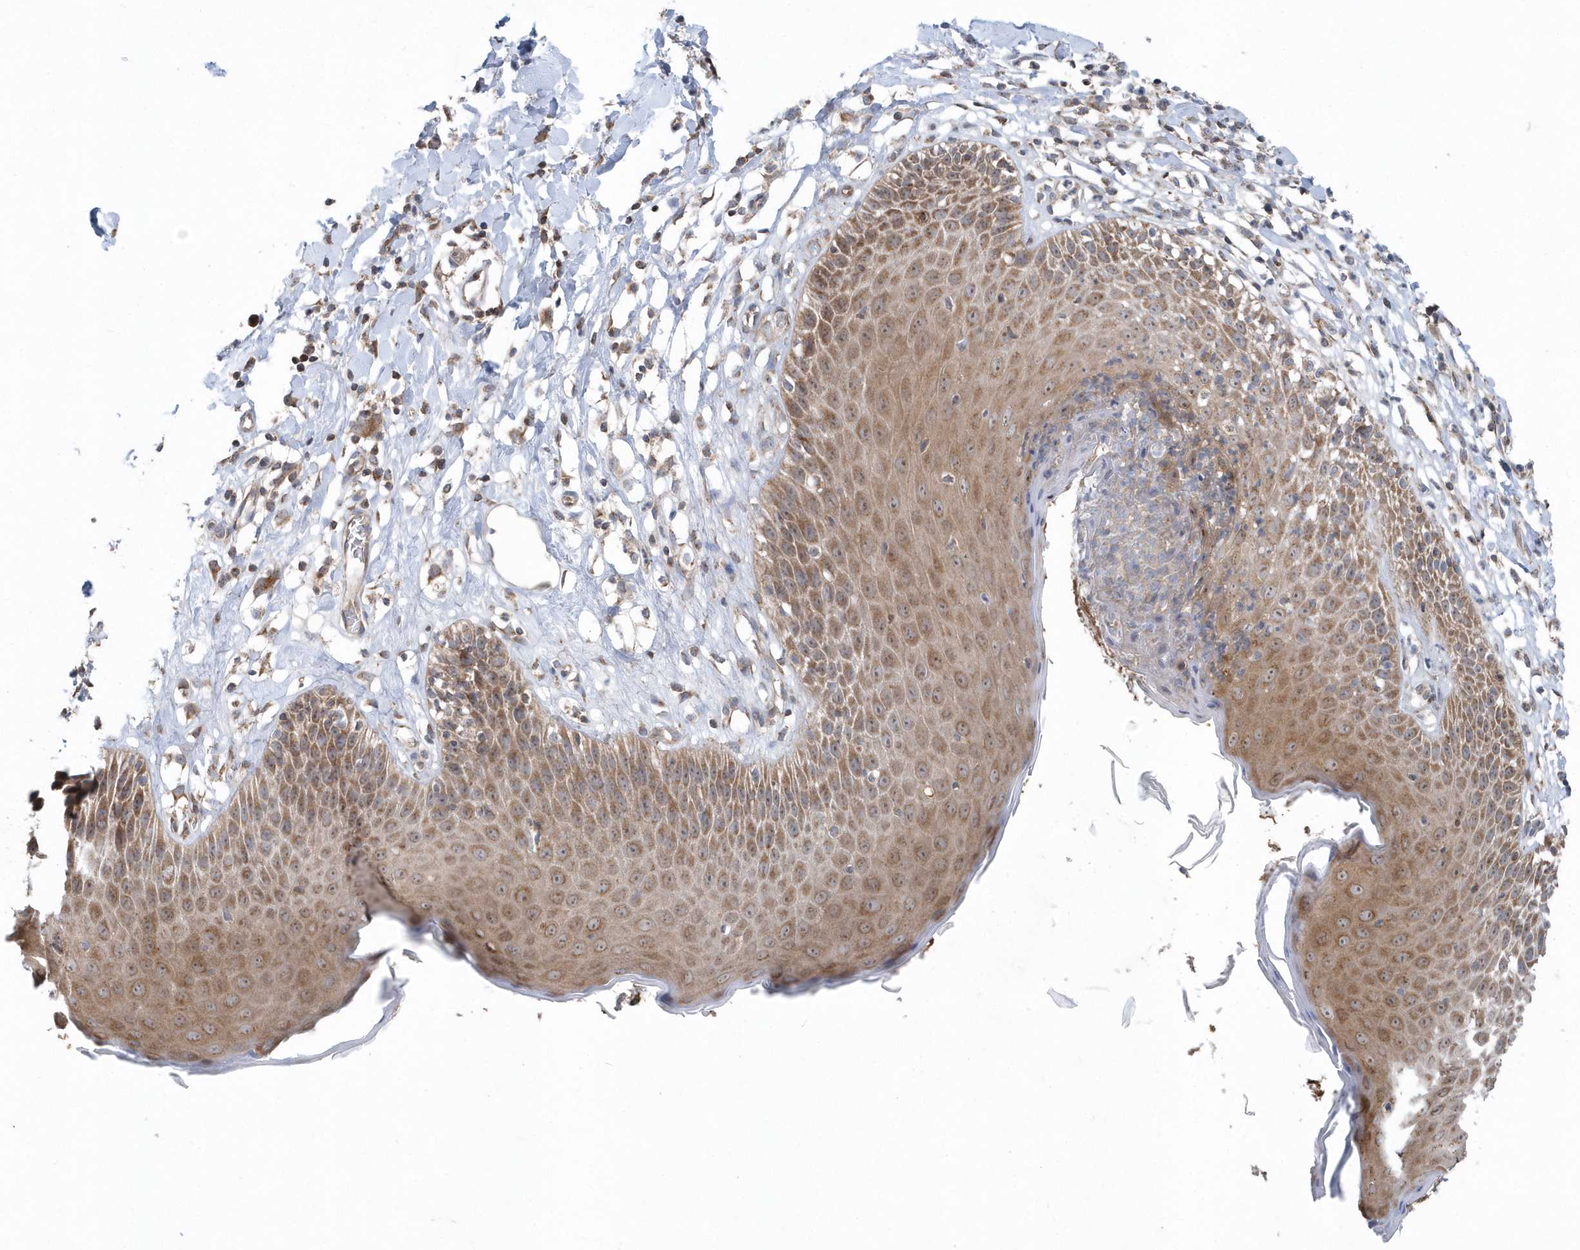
{"staining": {"intensity": "moderate", "quantity": ">75%", "location": "cytoplasmic/membranous"}, "tissue": "skin", "cell_type": "Epidermal cells", "image_type": "normal", "snomed": [{"axis": "morphology", "description": "Normal tissue, NOS"}, {"axis": "topography", "description": "Vulva"}], "caption": "This micrograph shows unremarkable skin stained with IHC to label a protein in brown. The cytoplasmic/membranous of epidermal cells show moderate positivity for the protein. Nuclei are counter-stained blue.", "gene": "PPP1R7", "patient": {"sex": "female", "age": 68}}